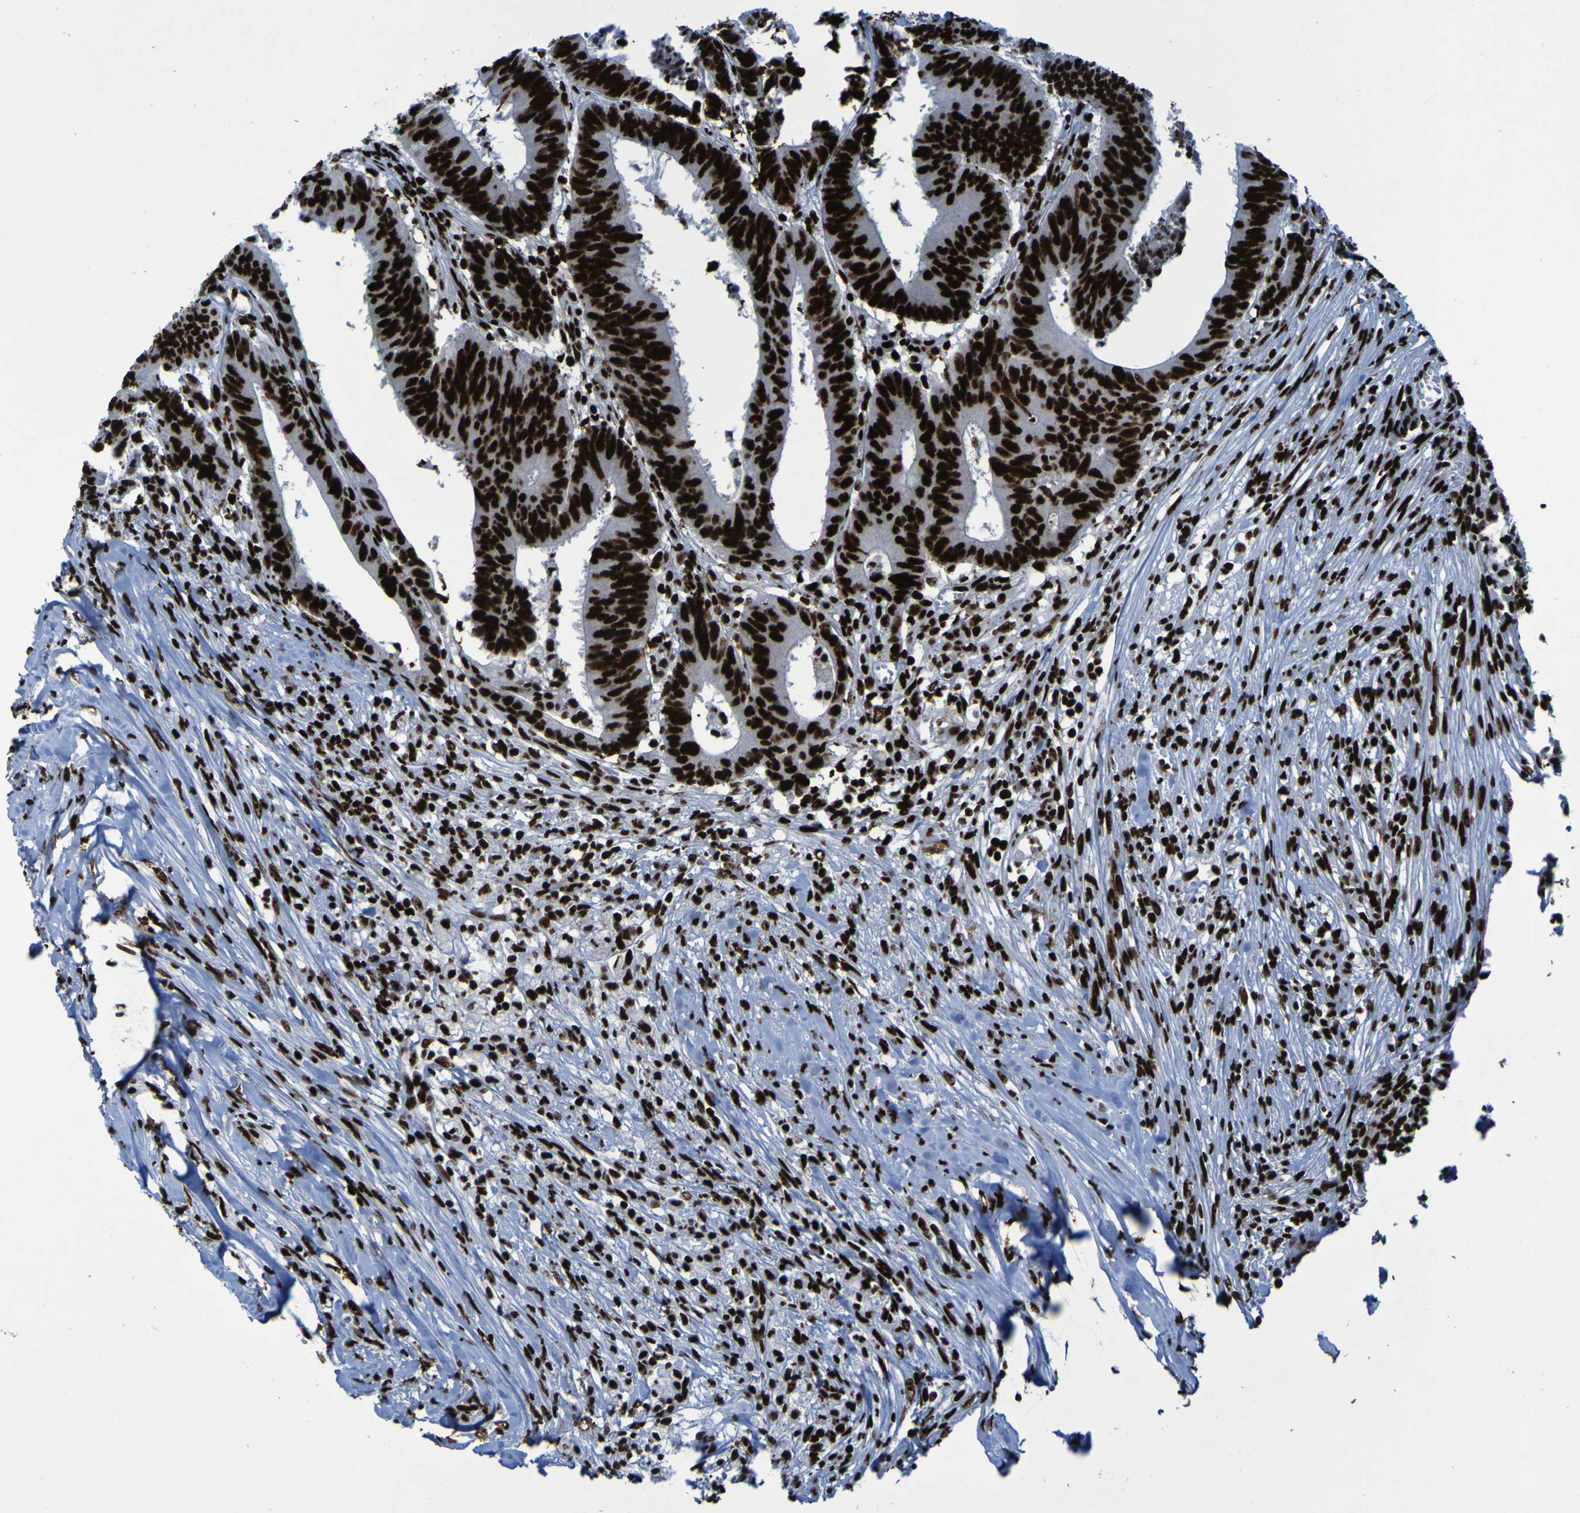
{"staining": {"intensity": "strong", "quantity": ">75%", "location": "nuclear"}, "tissue": "colorectal cancer", "cell_type": "Tumor cells", "image_type": "cancer", "snomed": [{"axis": "morphology", "description": "Adenocarcinoma, NOS"}, {"axis": "topography", "description": "Colon"}], "caption": "There is high levels of strong nuclear positivity in tumor cells of colorectal cancer (adenocarcinoma), as demonstrated by immunohistochemical staining (brown color).", "gene": "NPM1", "patient": {"sex": "male", "age": 45}}